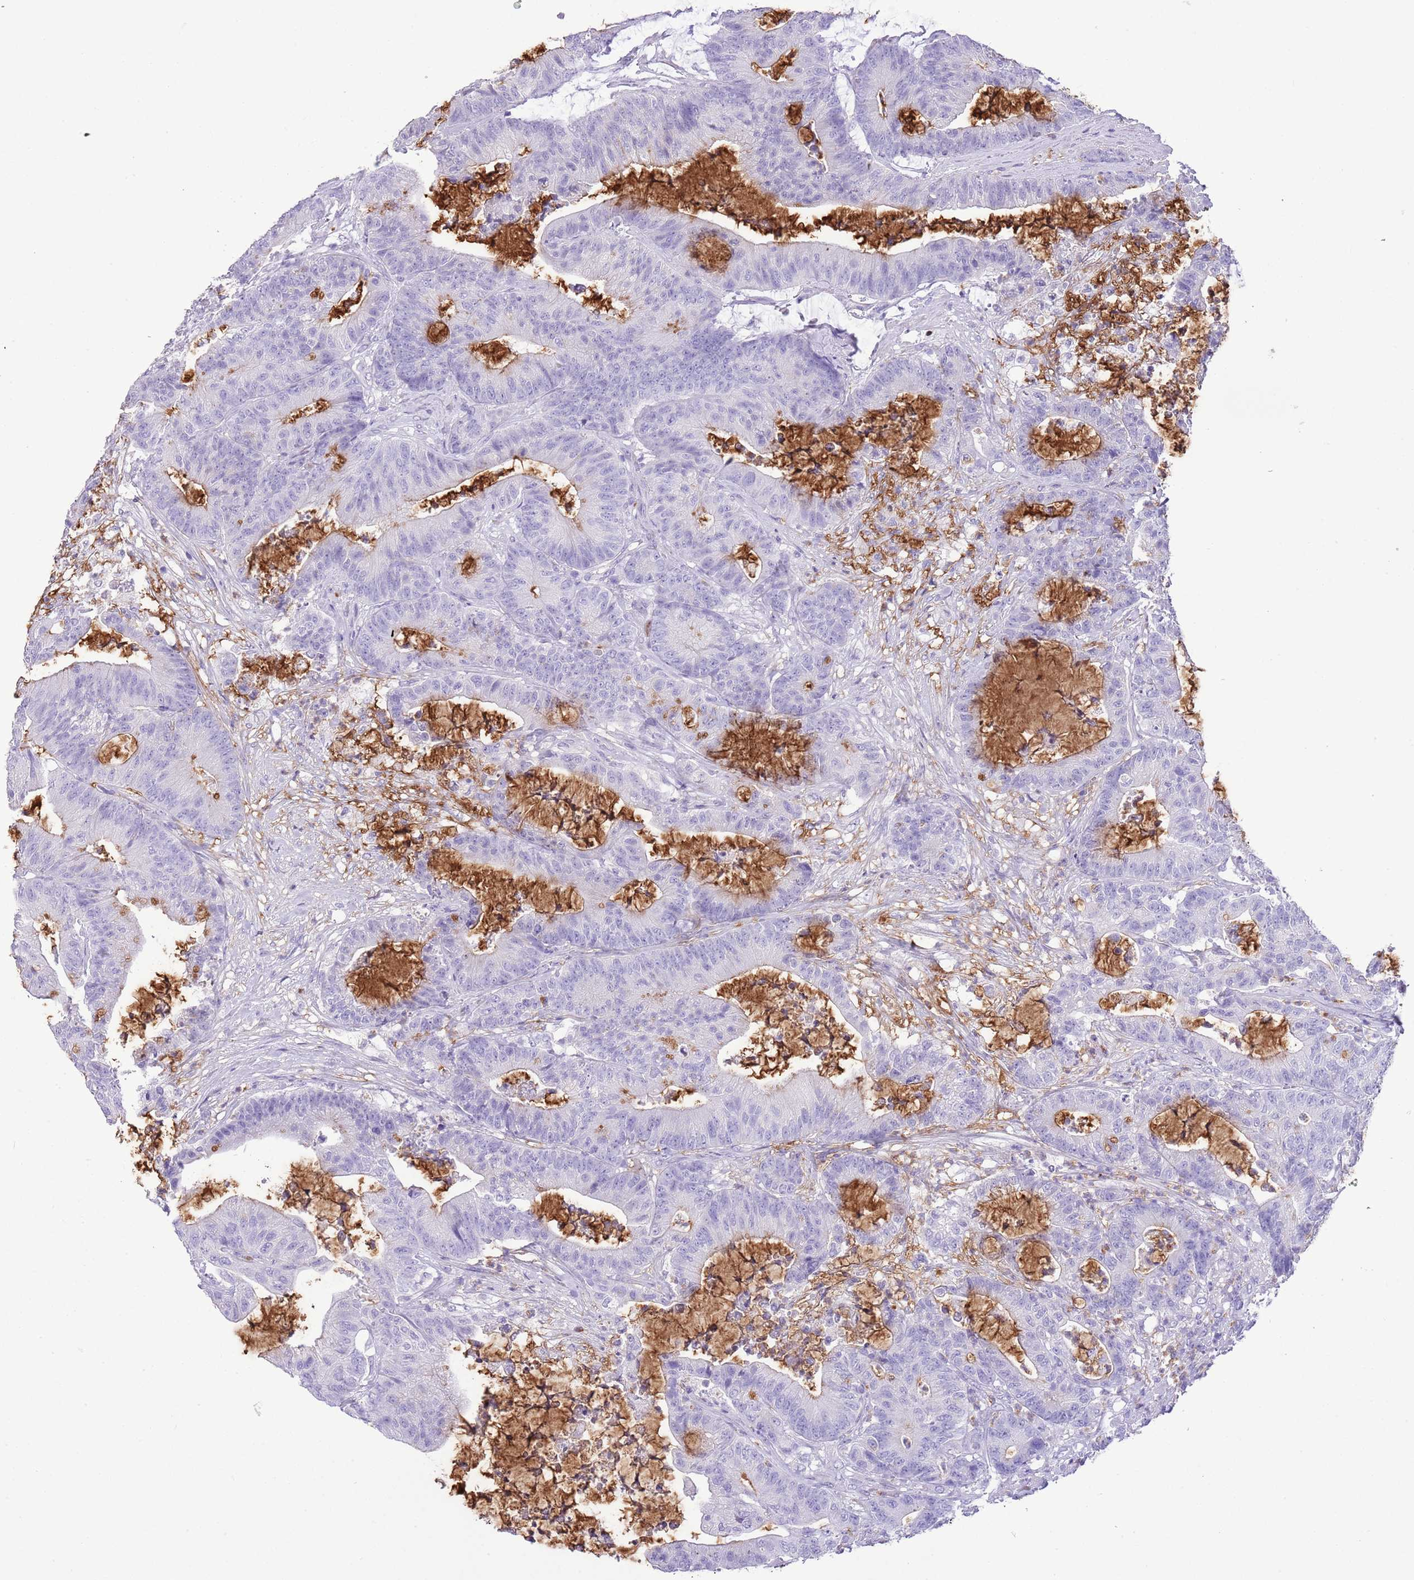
{"staining": {"intensity": "negative", "quantity": "none", "location": "none"}, "tissue": "colorectal cancer", "cell_type": "Tumor cells", "image_type": "cancer", "snomed": [{"axis": "morphology", "description": "Adenocarcinoma, NOS"}, {"axis": "topography", "description": "Colon"}], "caption": "IHC image of neoplastic tissue: human colorectal adenocarcinoma stained with DAB demonstrates no significant protein positivity in tumor cells.", "gene": "OR2Z1", "patient": {"sex": "female", "age": 84}}